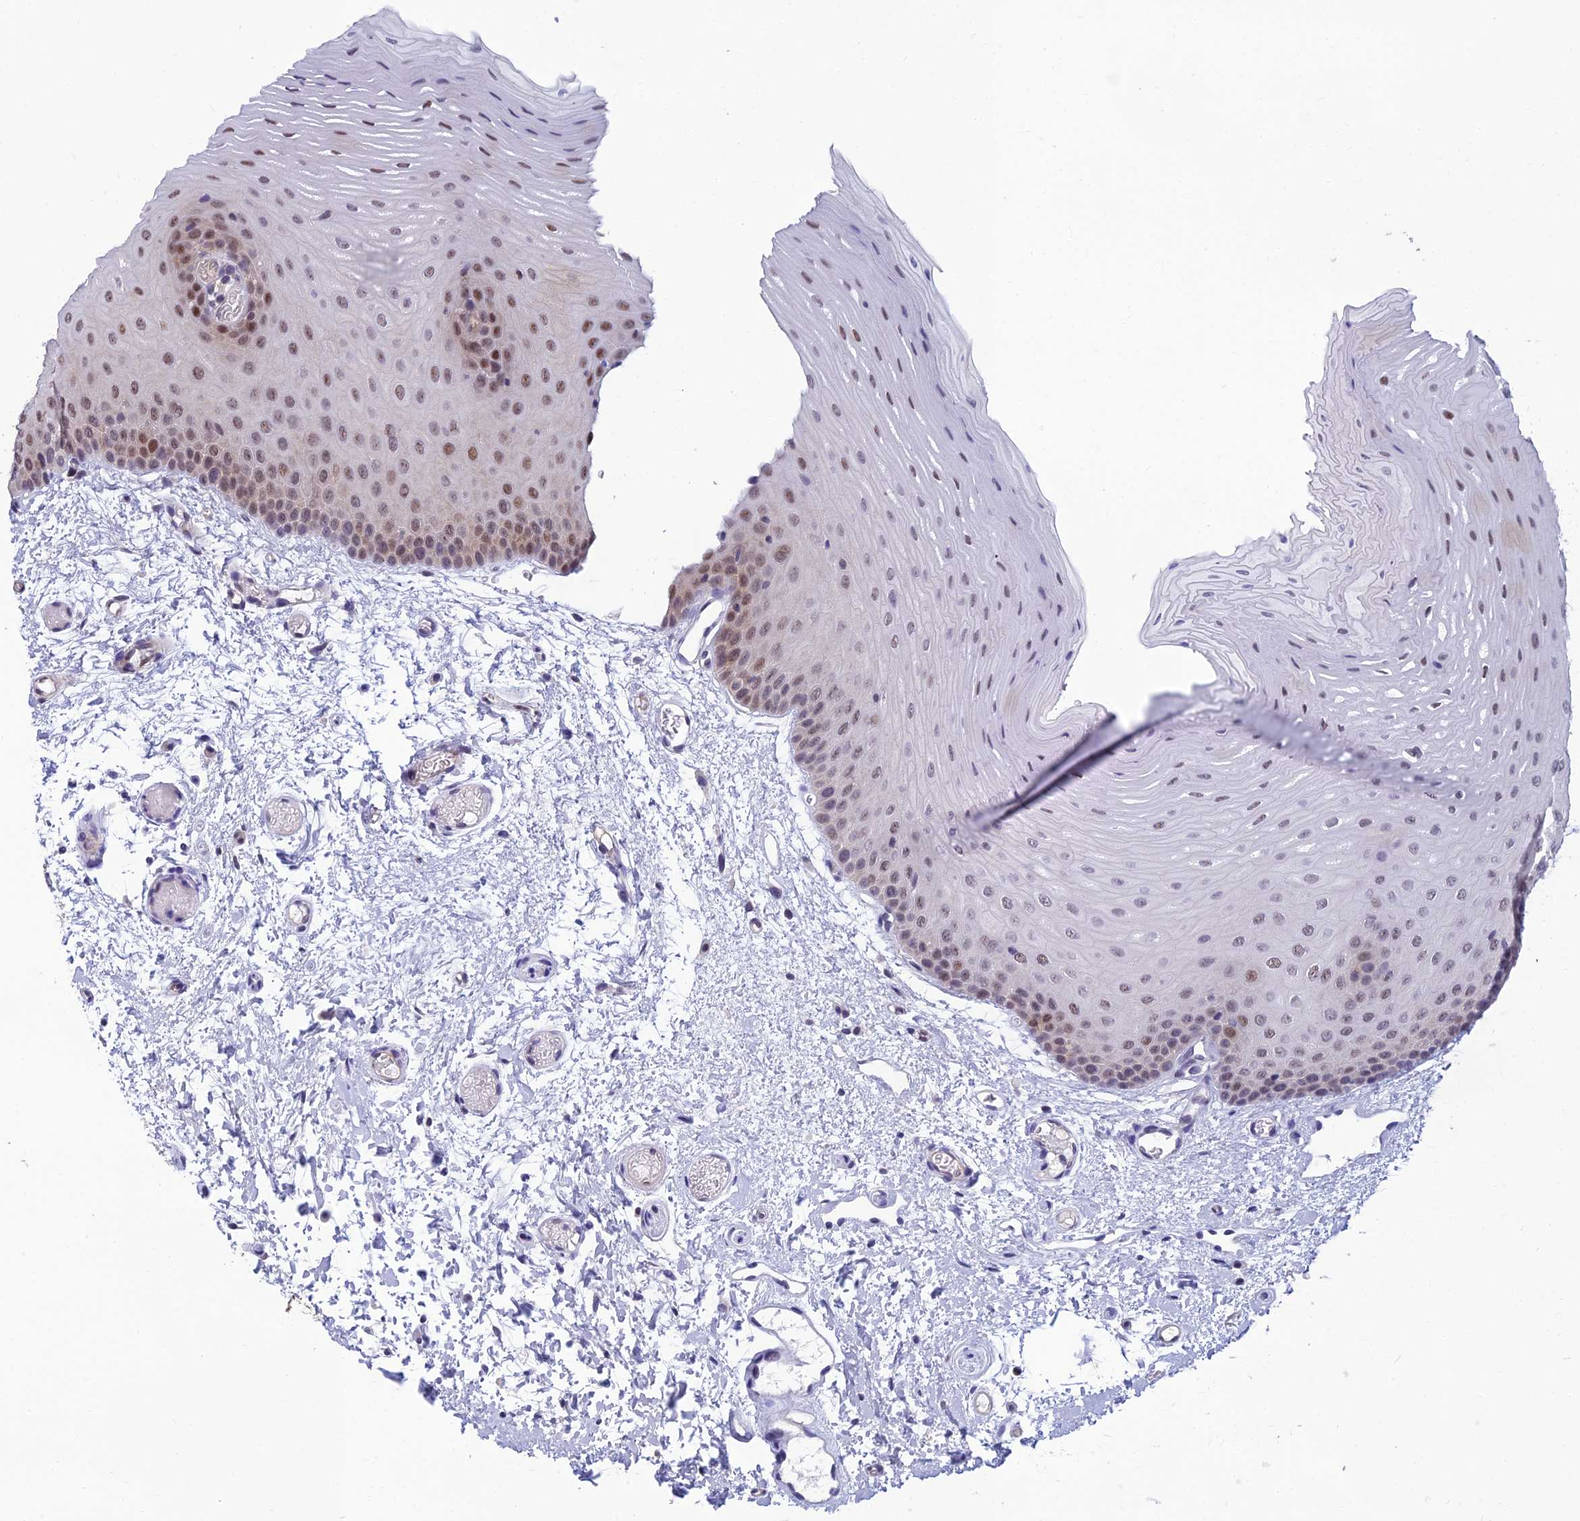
{"staining": {"intensity": "moderate", "quantity": "<25%", "location": "nuclear"}, "tissue": "oral mucosa", "cell_type": "Squamous epithelial cells", "image_type": "normal", "snomed": [{"axis": "morphology", "description": "Normal tissue, NOS"}, {"axis": "topography", "description": "Oral tissue"}], "caption": "IHC image of normal oral mucosa: human oral mucosa stained using immunohistochemistry (IHC) exhibits low levels of moderate protein expression localized specifically in the nuclear of squamous epithelial cells, appearing as a nuclear brown color.", "gene": "GRWD1", "patient": {"sex": "female", "age": 70}}